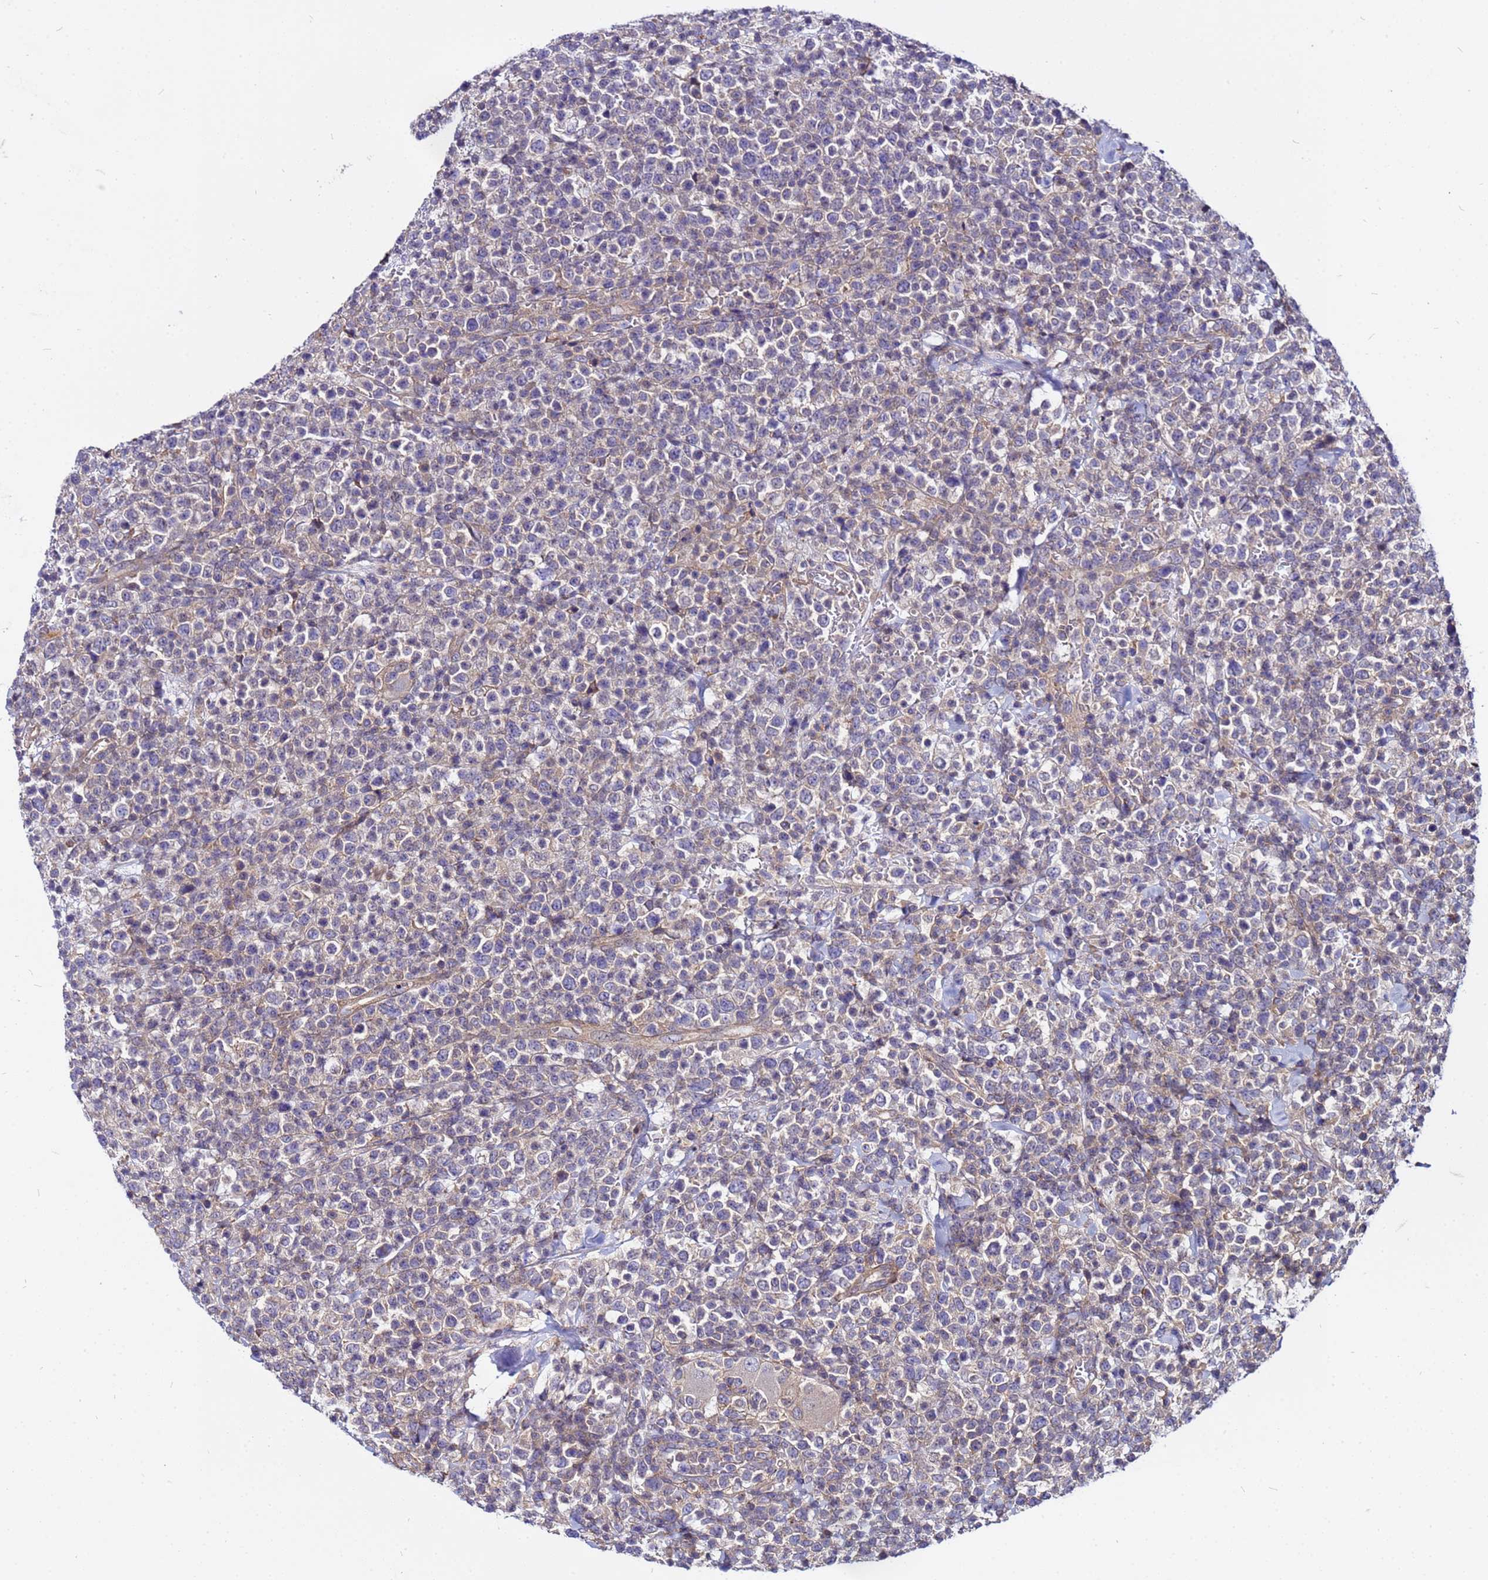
{"staining": {"intensity": "negative", "quantity": "none", "location": "none"}, "tissue": "lymphoma", "cell_type": "Tumor cells", "image_type": "cancer", "snomed": [{"axis": "morphology", "description": "Malignant lymphoma, non-Hodgkin's type, High grade"}, {"axis": "topography", "description": "Colon"}], "caption": "There is no significant staining in tumor cells of lymphoma.", "gene": "STK38", "patient": {"sex": "female", "age": 53}}